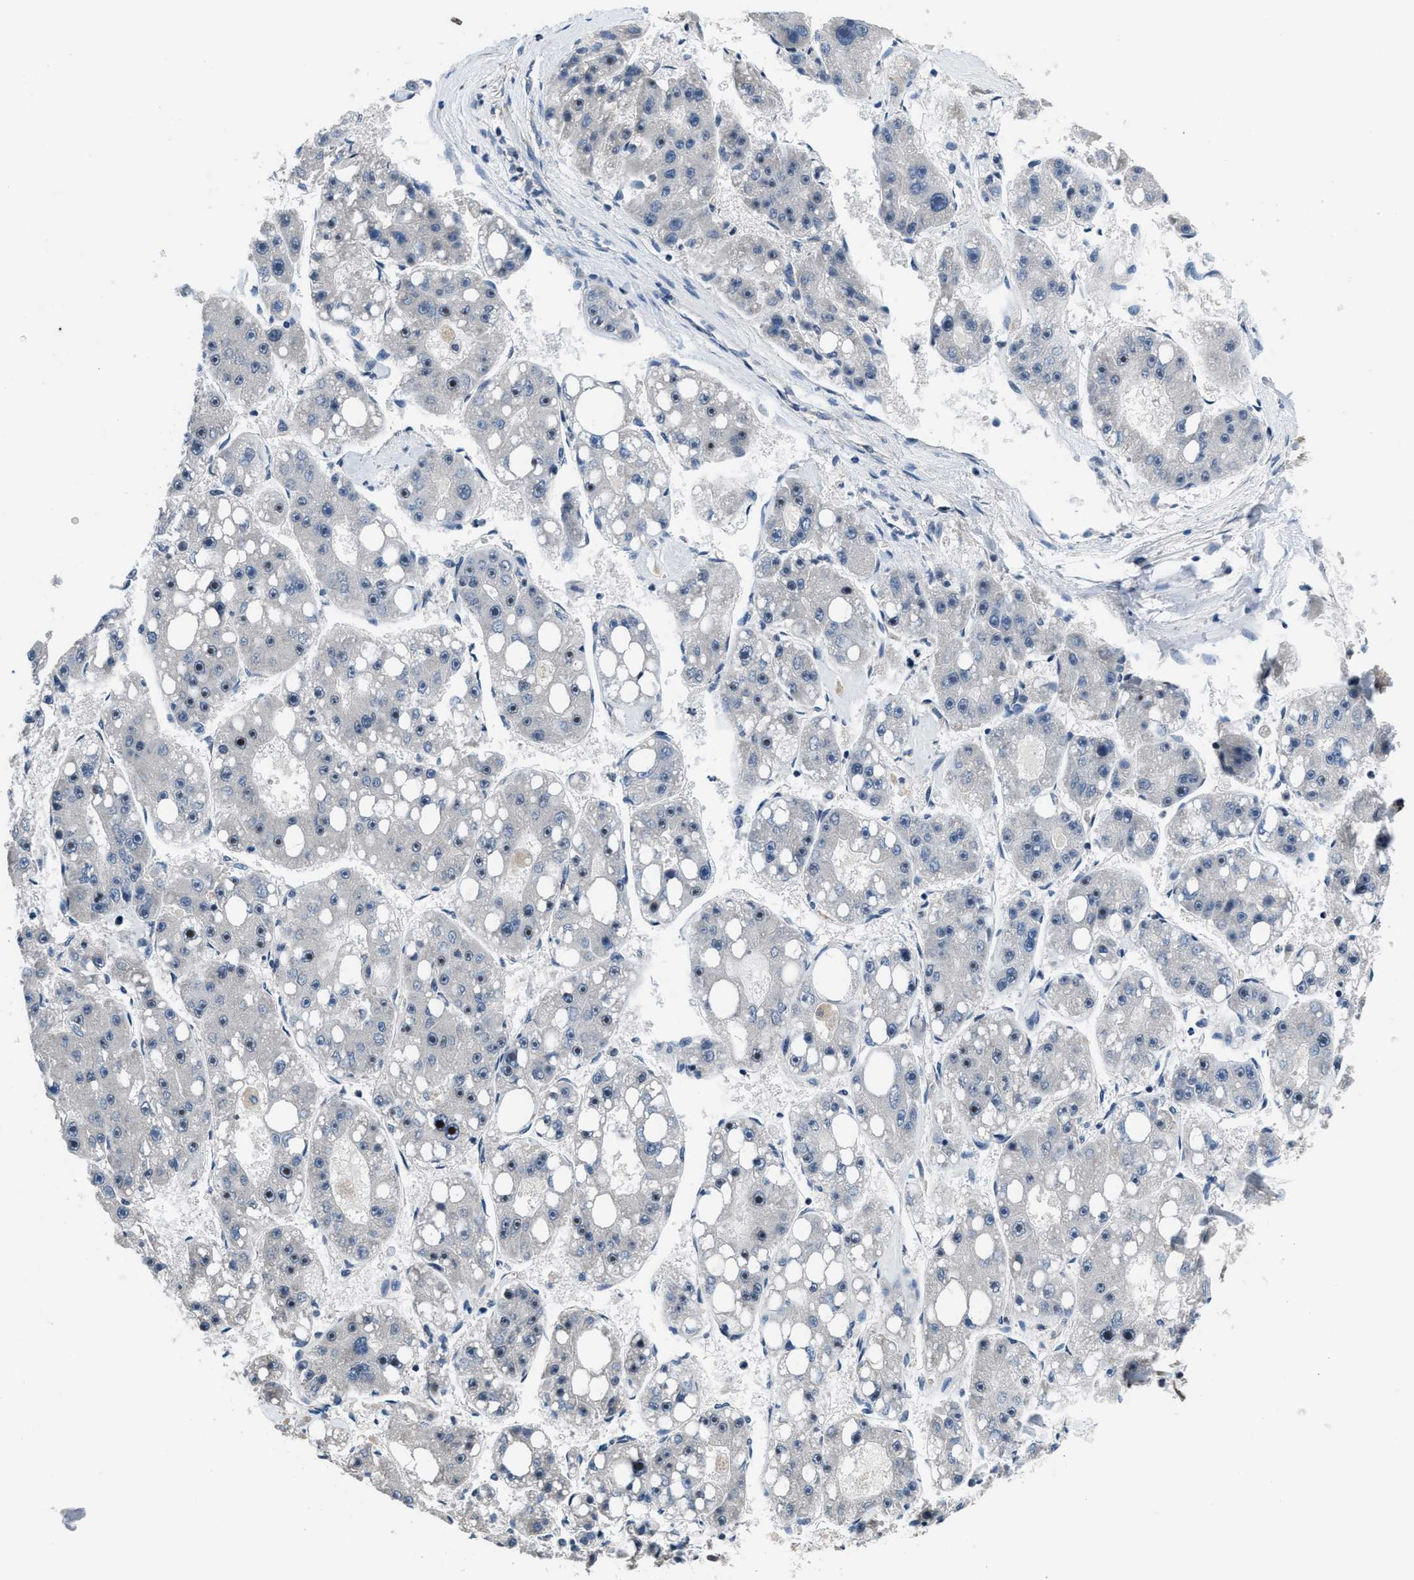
{"staining": {"intensity": "moderate", "quantity": "<25%", "location": "nuclear"}, "tissue": "liver cancer", "cell_type": "Tumor cells", "image_type": "cancer", "snomed": [{"axis": "morphology", "description": "Carcinoma, Hepatocellular, NOS"}, {"axis": "topography", "description": "Liver"}], "caption": "Brown immunohistochemical staining in liver hepatocellular carcinoma demonstrates moderate nuclear expression in about <25% of tumor cells.", "gene": "SETD5", "patient": {"sex": "female", "age": 61}}